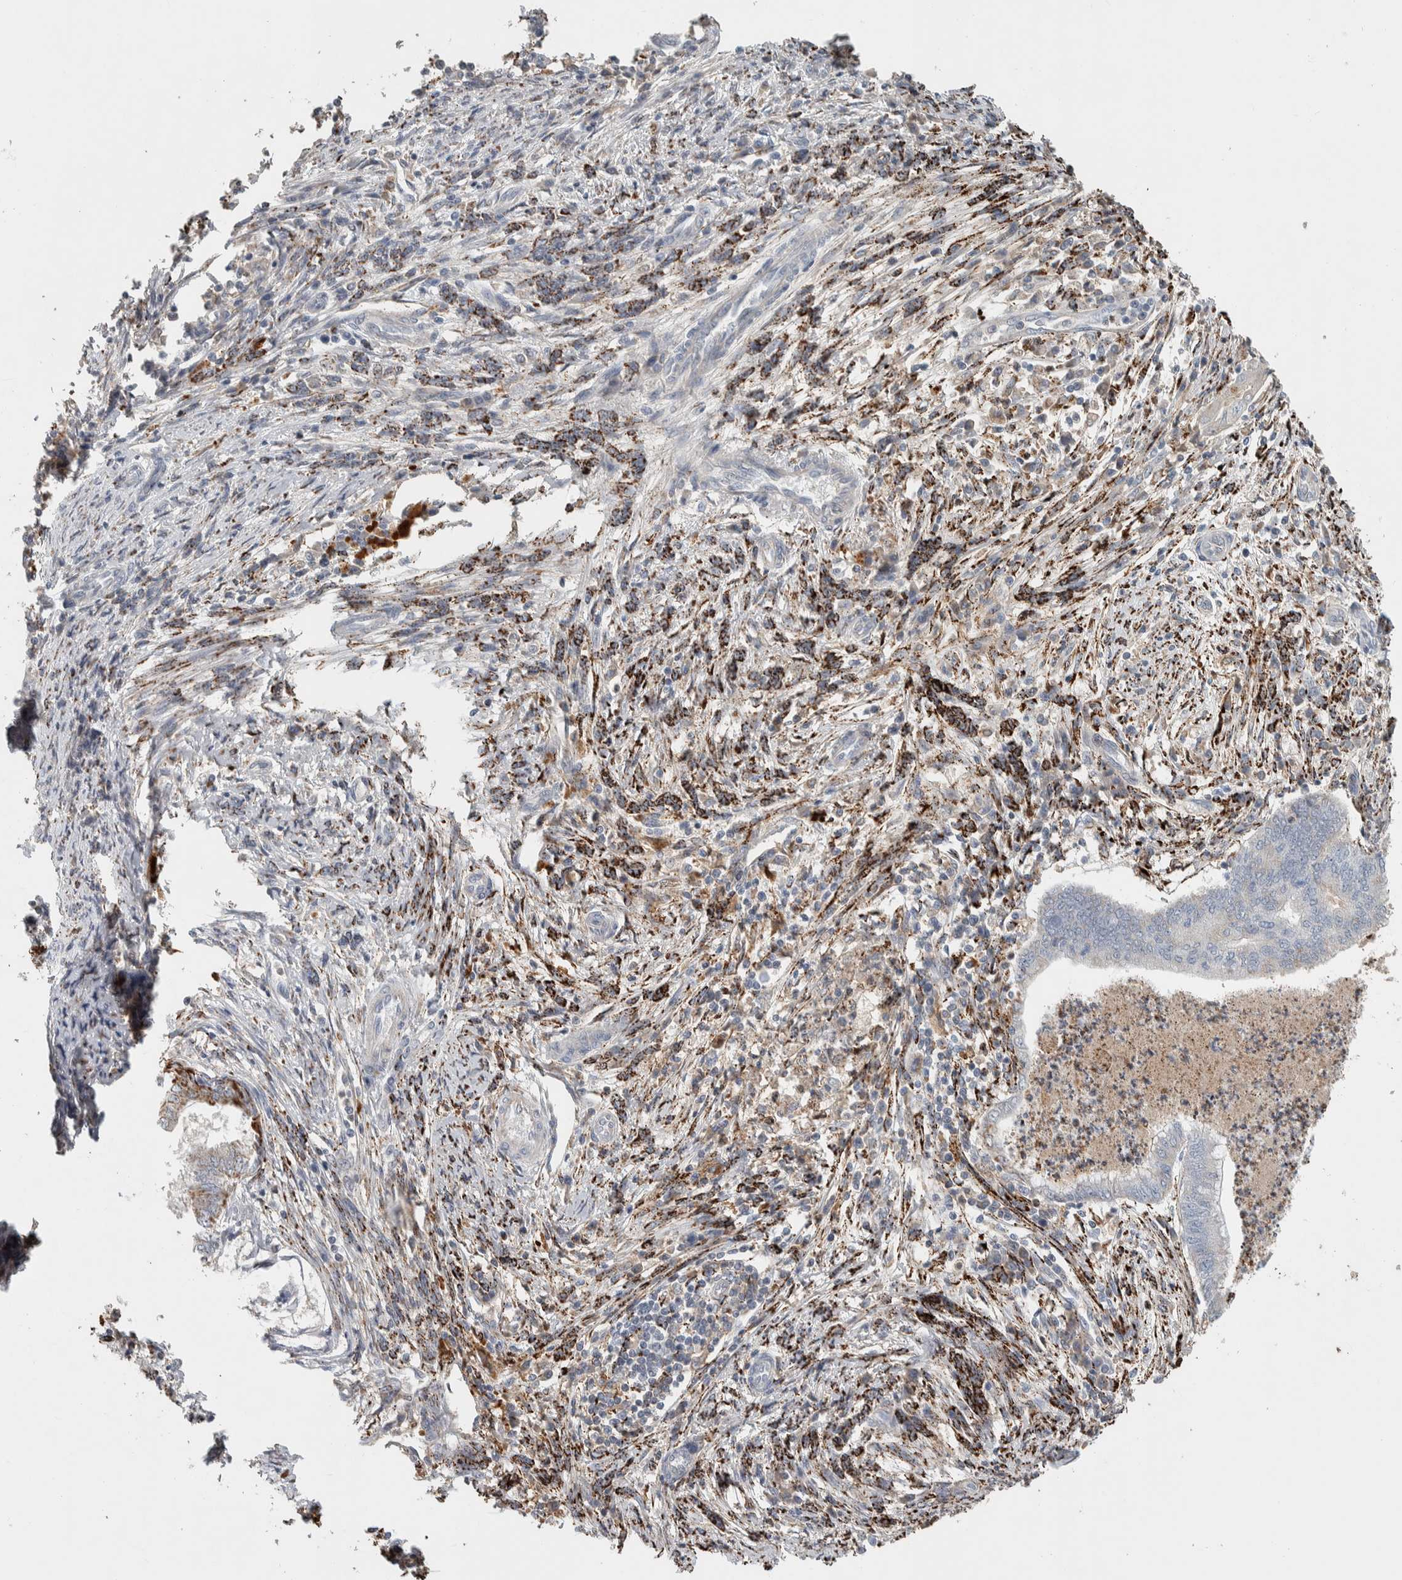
{"staining": {"intensity": "negative", "quantity": "none", "location": "none"}, "tissue": "endometrial cancer", "cell_type": "Tumor cells", "image_type": "cancer", "snomed": [{"axis": "morphology", "description": "Polyp, NOS"}, {"axis": "morphology", "description": "Adenocarcinoma, NOS"}, {"axis": "morphology", "description": "Adenoma, NOS"}, {"axis": "topography", "description": "Endometrium"}], "caption": "Image shows no protein positivity in tumor cells of adenoma (endometrial) tissue.", "gene": "FAM78A", "patient": {"sex": "female", "age": 79}}